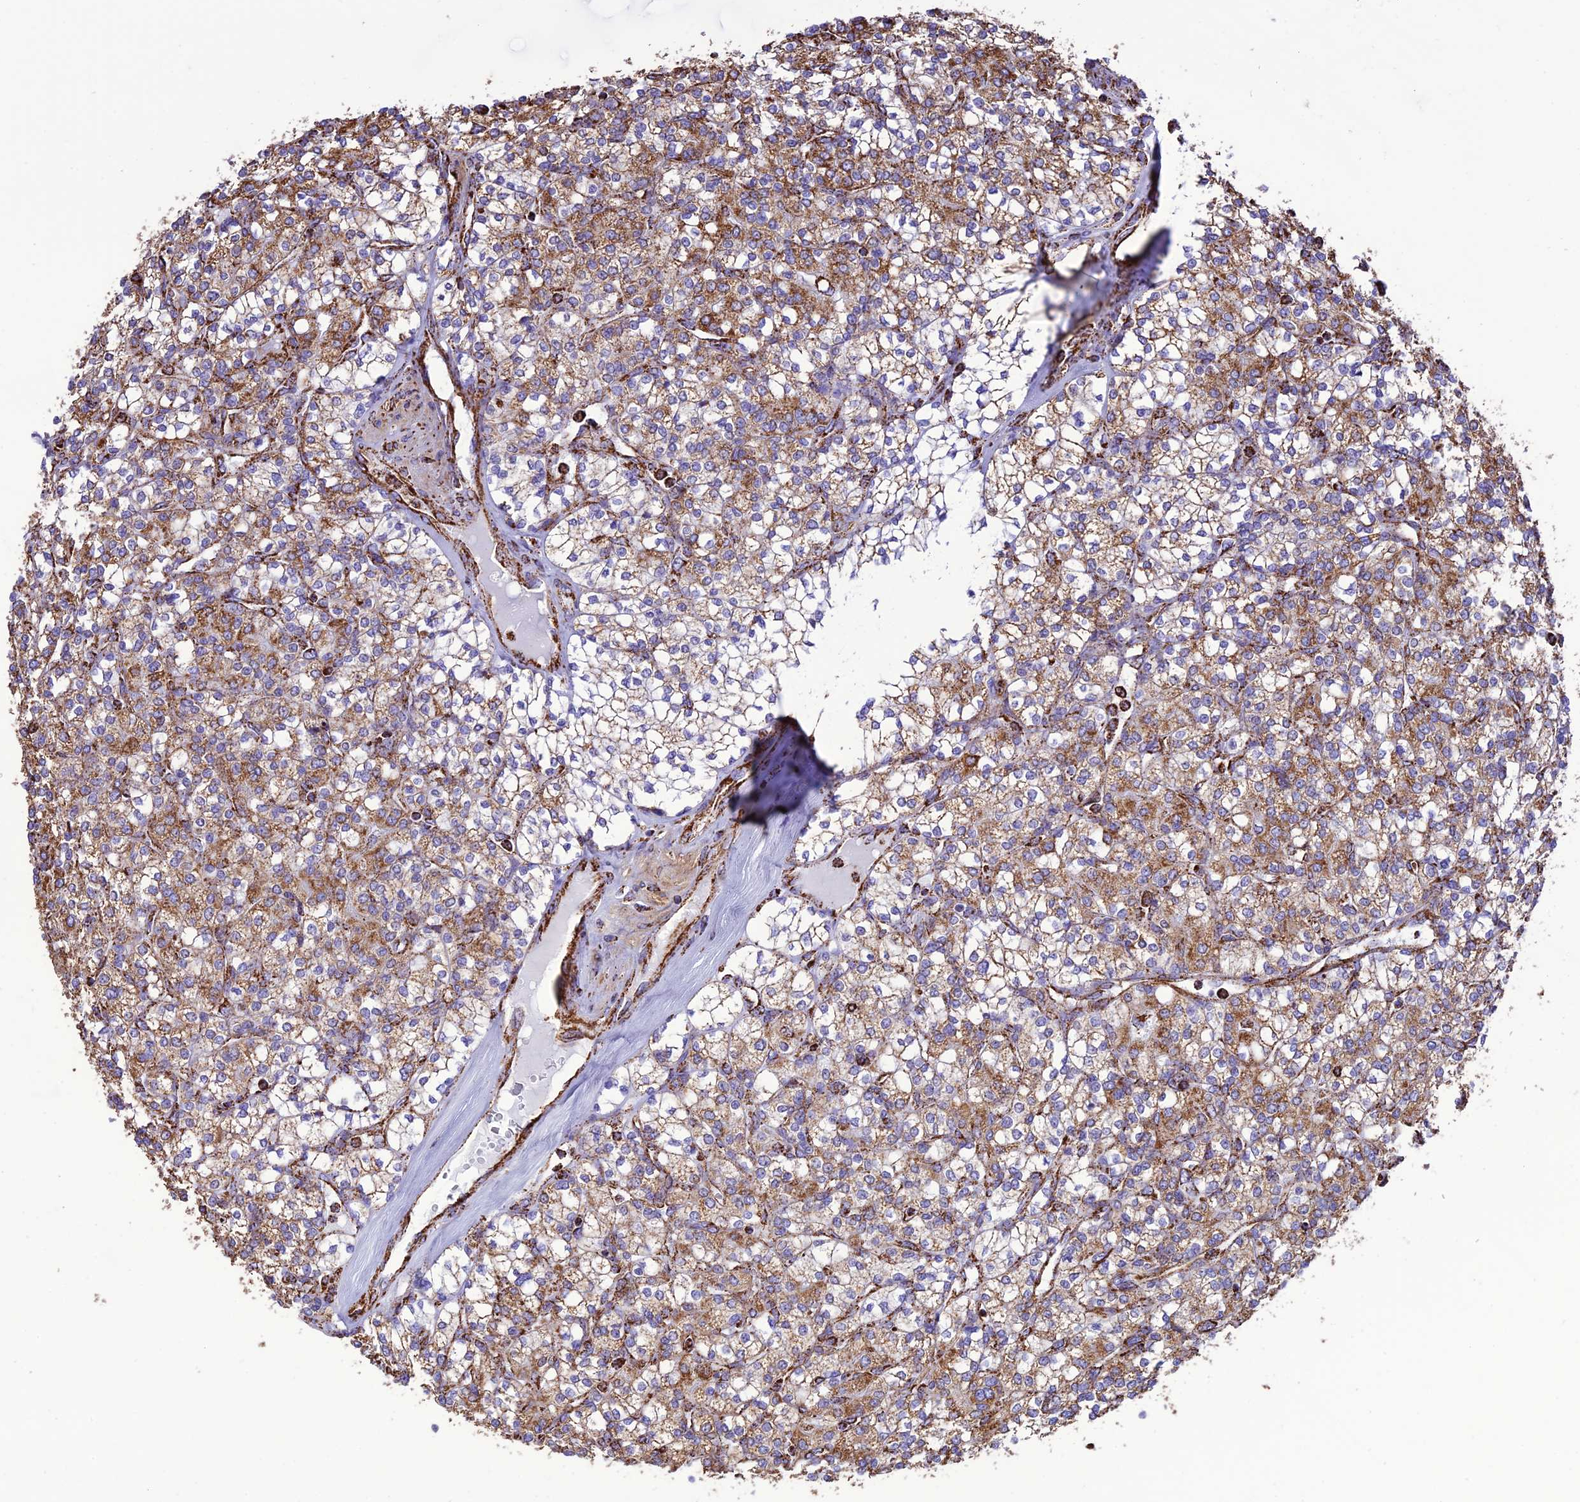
{"staining": {"intensity": "moderate", "quantity": ">75%", "location": "cytoplasmic/membranous"}, "tissue": "renal cancer", "cell_type": "Tumor cells", "image_type": "cancer", "snomed": [{"axis": "morphology", "description": "Adenocarcinoma, NOS"}, {"axis": "topography", "description": "Kidney"}], "caption": "Protein expression analysis of renal cancer shows moderate cytoplasmic/membranous expression in about >75% of tumor cells. The protein is shown in brown color, while the nuclei are stained blue.", "gene": "NDUFAF1", "patient": {"sex": "male", "age": 77}}